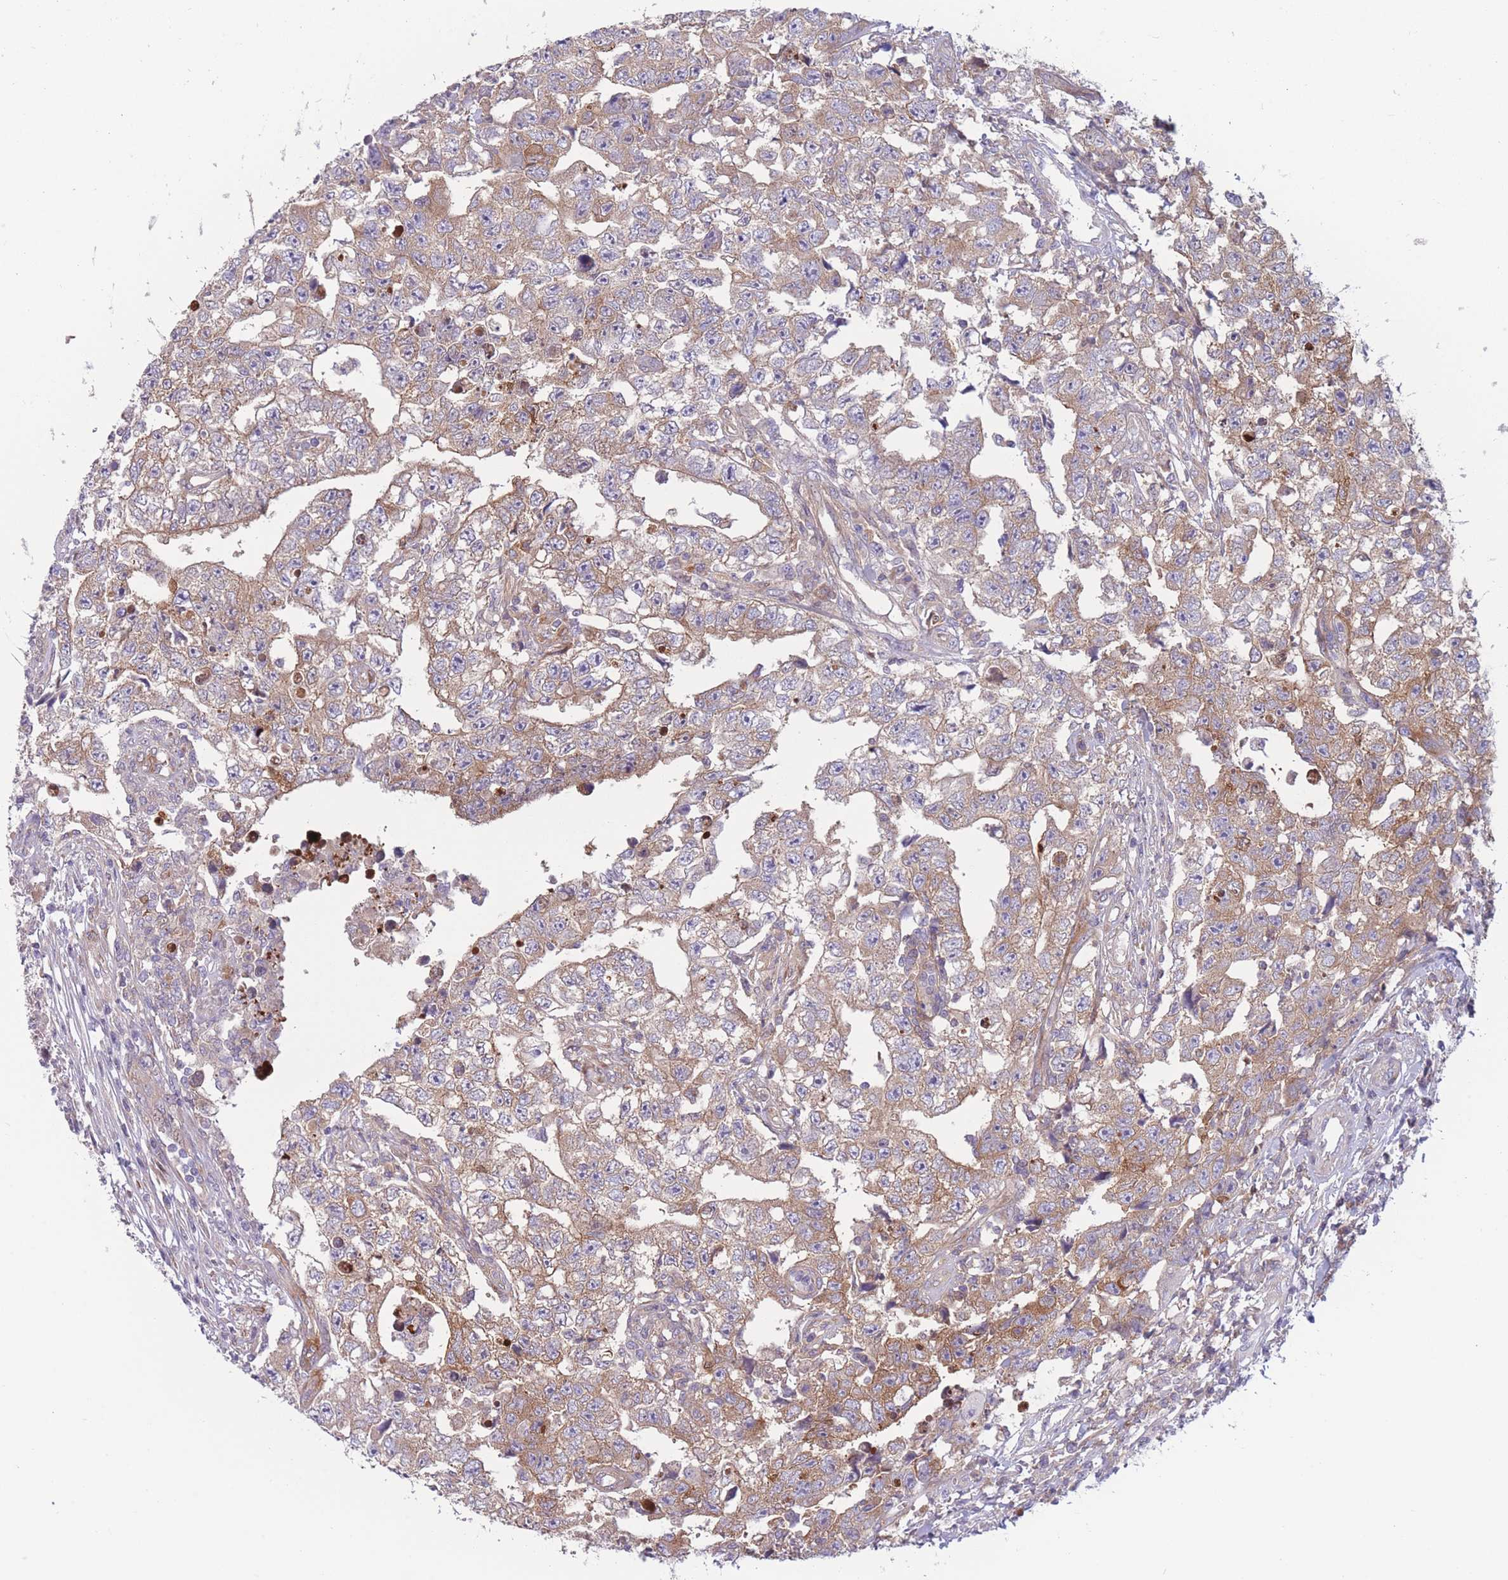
{"staining": {"intensity": "weak", "quantity": ">75%", "location": "cytoplasmic/membranous"}, "tissue": "testis cancer", "cell_type": "Tumor cells", "image_type": "cancer", "snomed": [{"axis": "morphology", "description": "Carcinoma, Embryonal, NOS"}, {"axis": "topography", "description": "Testis"}], "caption": "This is an image of immunohistochemistry staining of testis cancer (embryonal carcinoma), which shows weak expression in the cytoplasmic/membranous of tumor cells.", "gene": "PDE4A", "patient": {"sex": "male", "age": 25}}